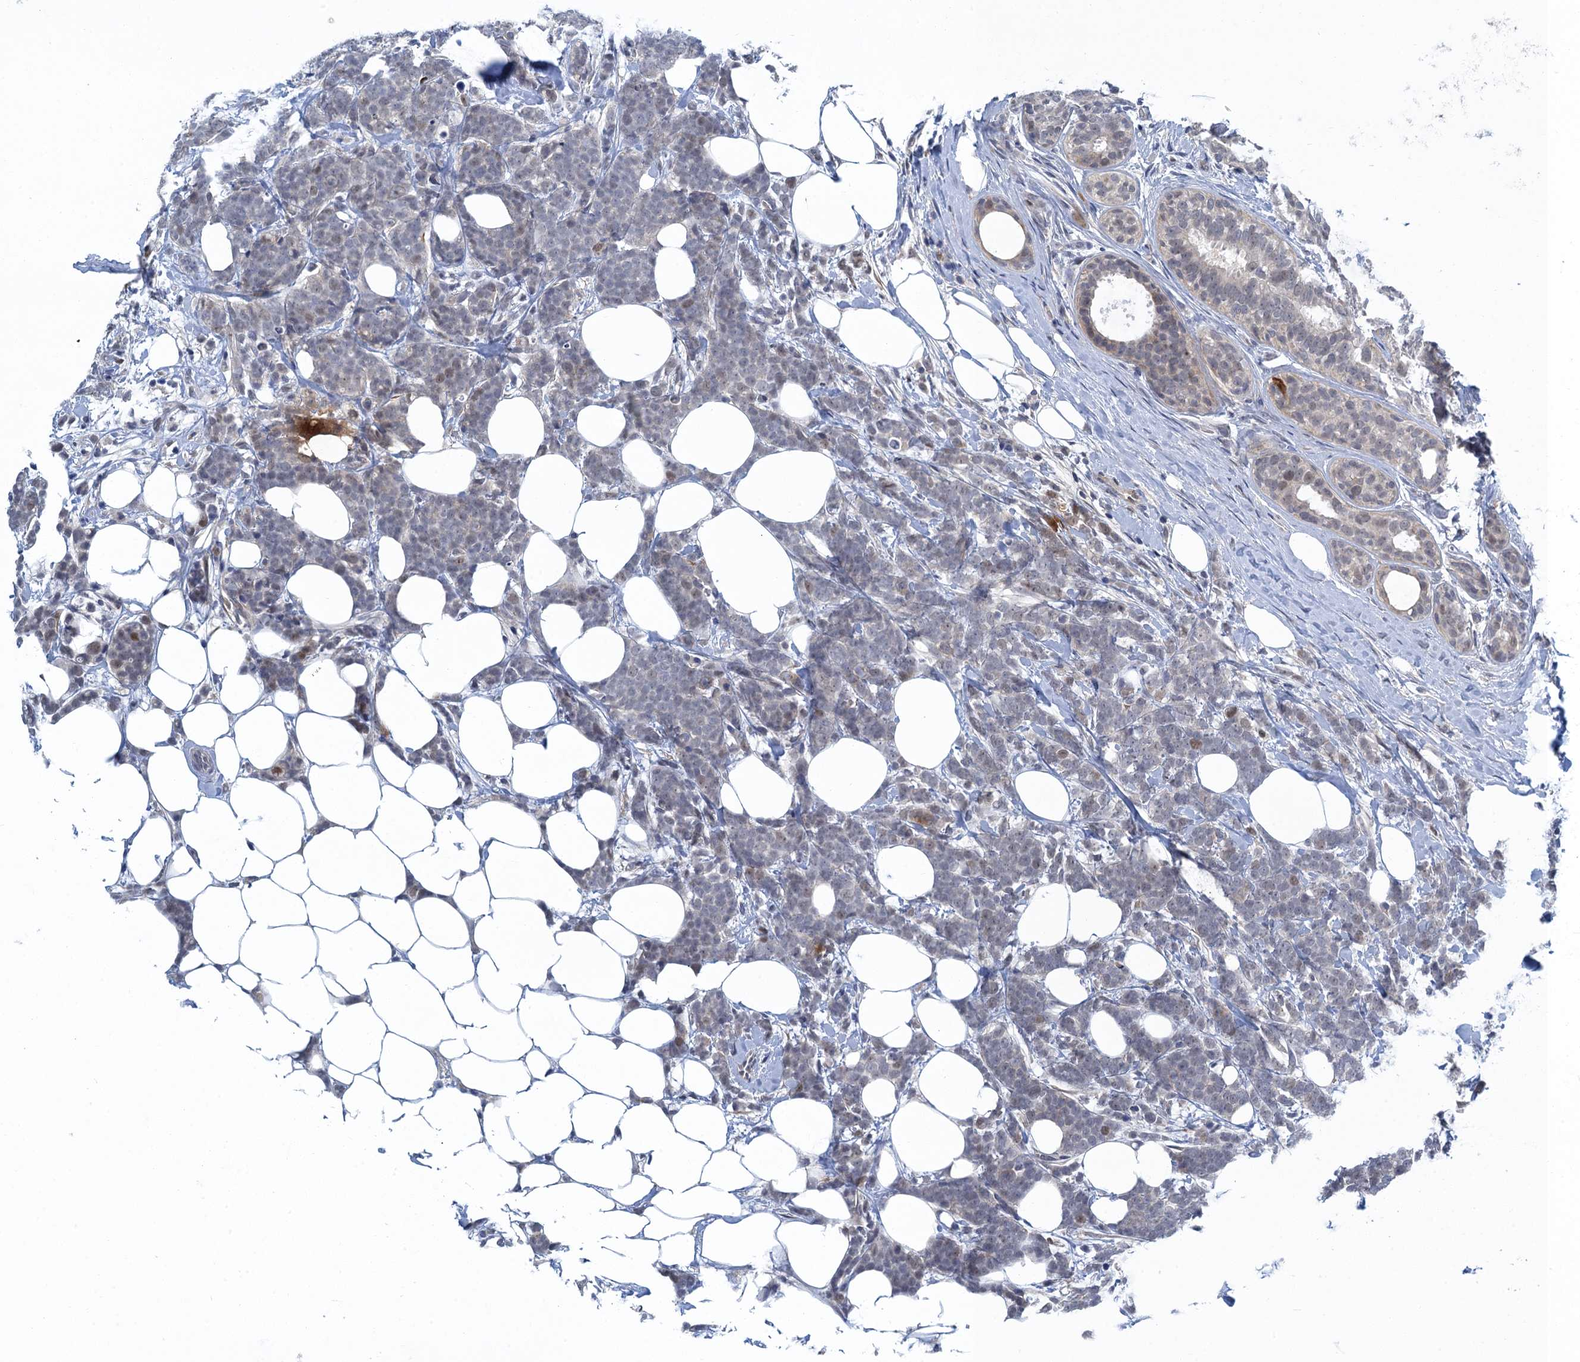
{"staining": {"intensity": "negative", "quantity": "none", "location": "none"}, "tissue": "breast cancer", "cell_type": "Tumor cells", "image_type": "cancer", "snomed": [{"axis": "morphology", "description": "Lobular carcinoma"}, {"axis": "topography", "description": "Breast"}], "caption": "Immunohistochemical staining of human breast cancer demonstrates no significant staining in tumor cells.", "gene": "MRFAP1", "patient": {"sex": "female", "age": 58}}